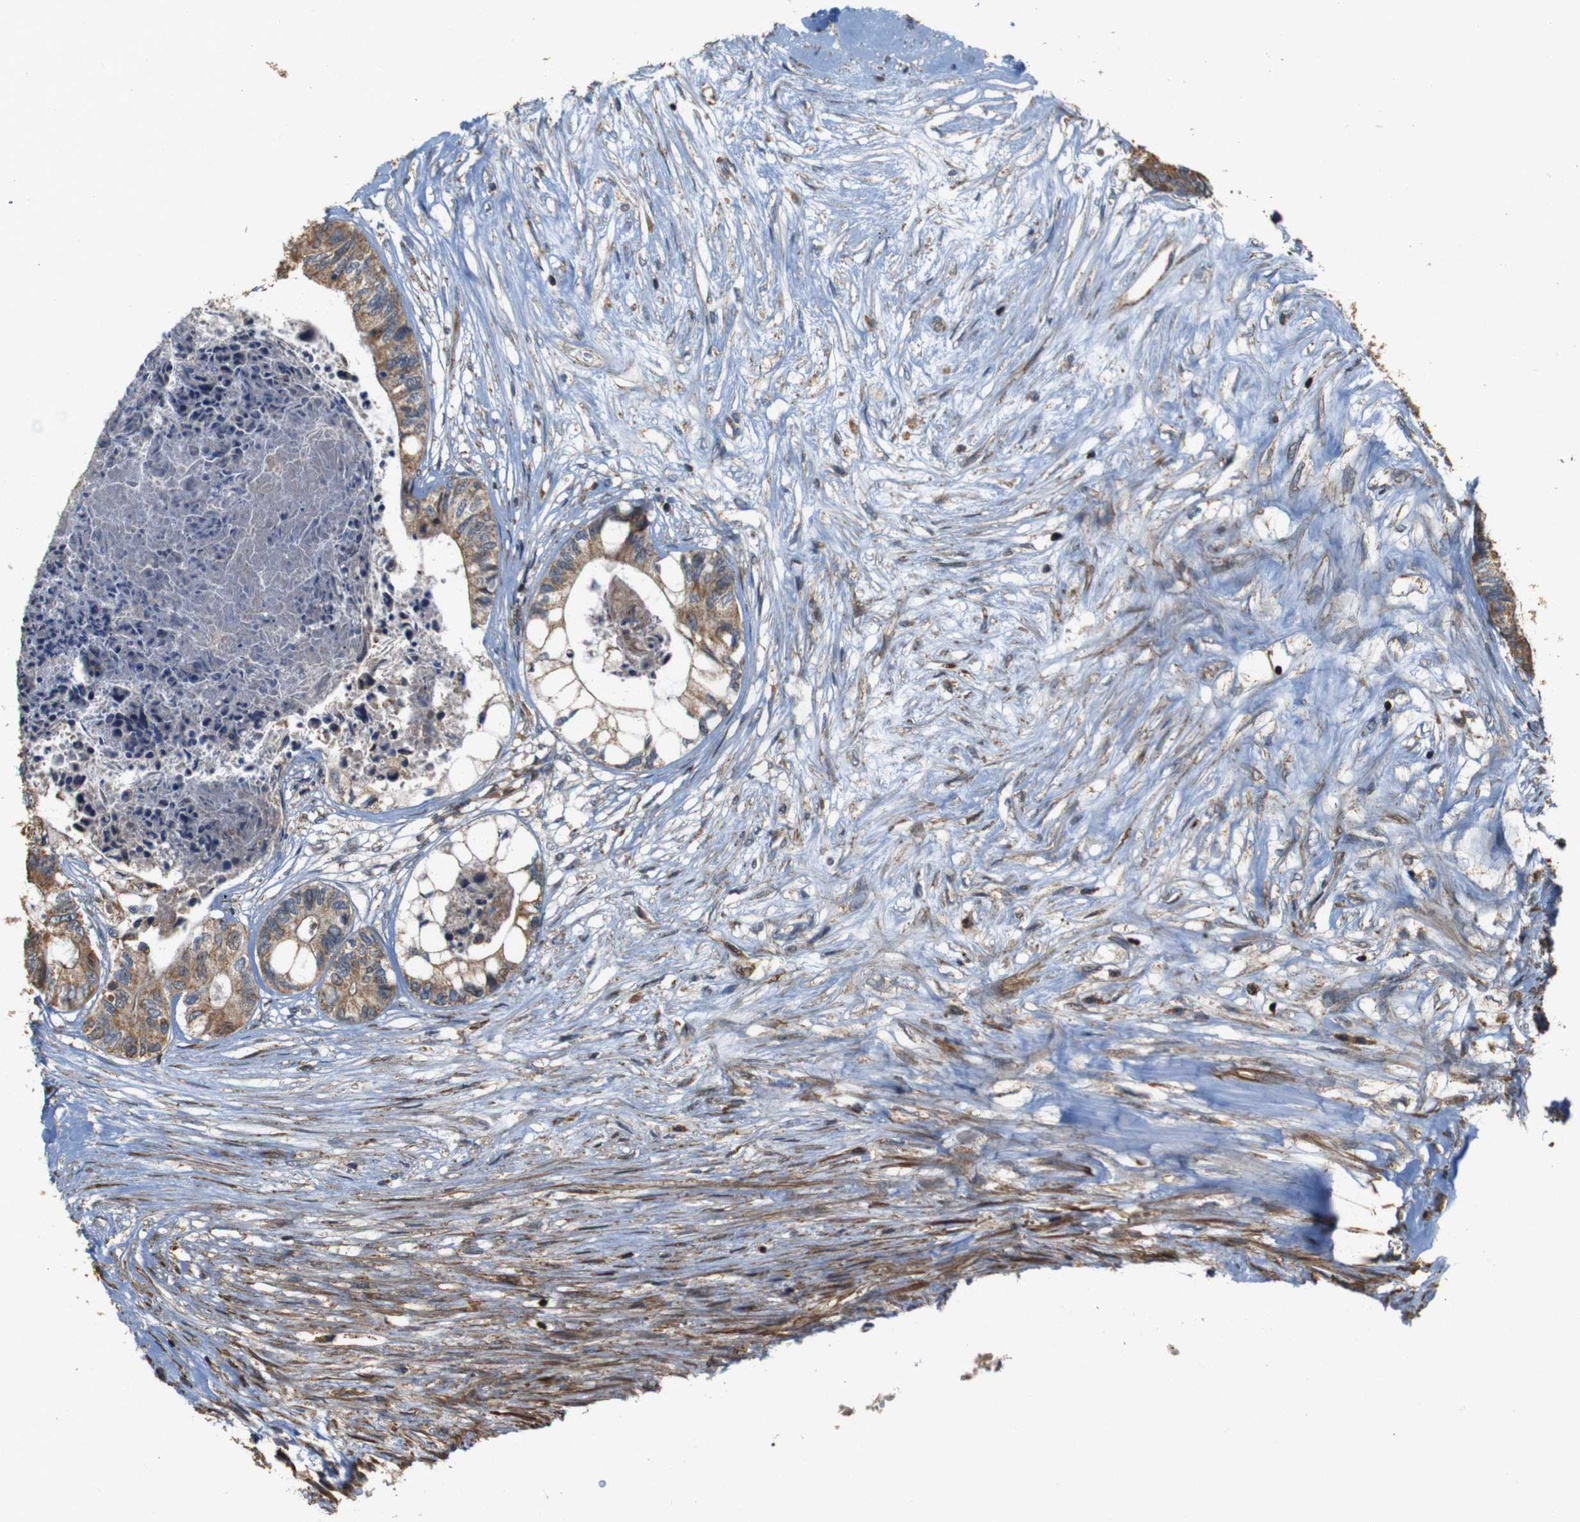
{"staining": {"intensity": "moderate", "quantity": ">75%", "location": "cytoplasmic/membranous"}, "tissue": "colorectal cancer", "cell_type": "Tumor cells", "image_type": "cancer", "snomed": [{"axis": "morphology", "description": "Adenocarcinoma, NOS"}, {"axis": "topography", "description": "Rectum"}], "caption": "Human colorectal adenocarcinoma stained with a protein marker exhibits moderate staining in tumor cells.", "gene": "SNN", "patient": {"sex": "male", "age": 63}}